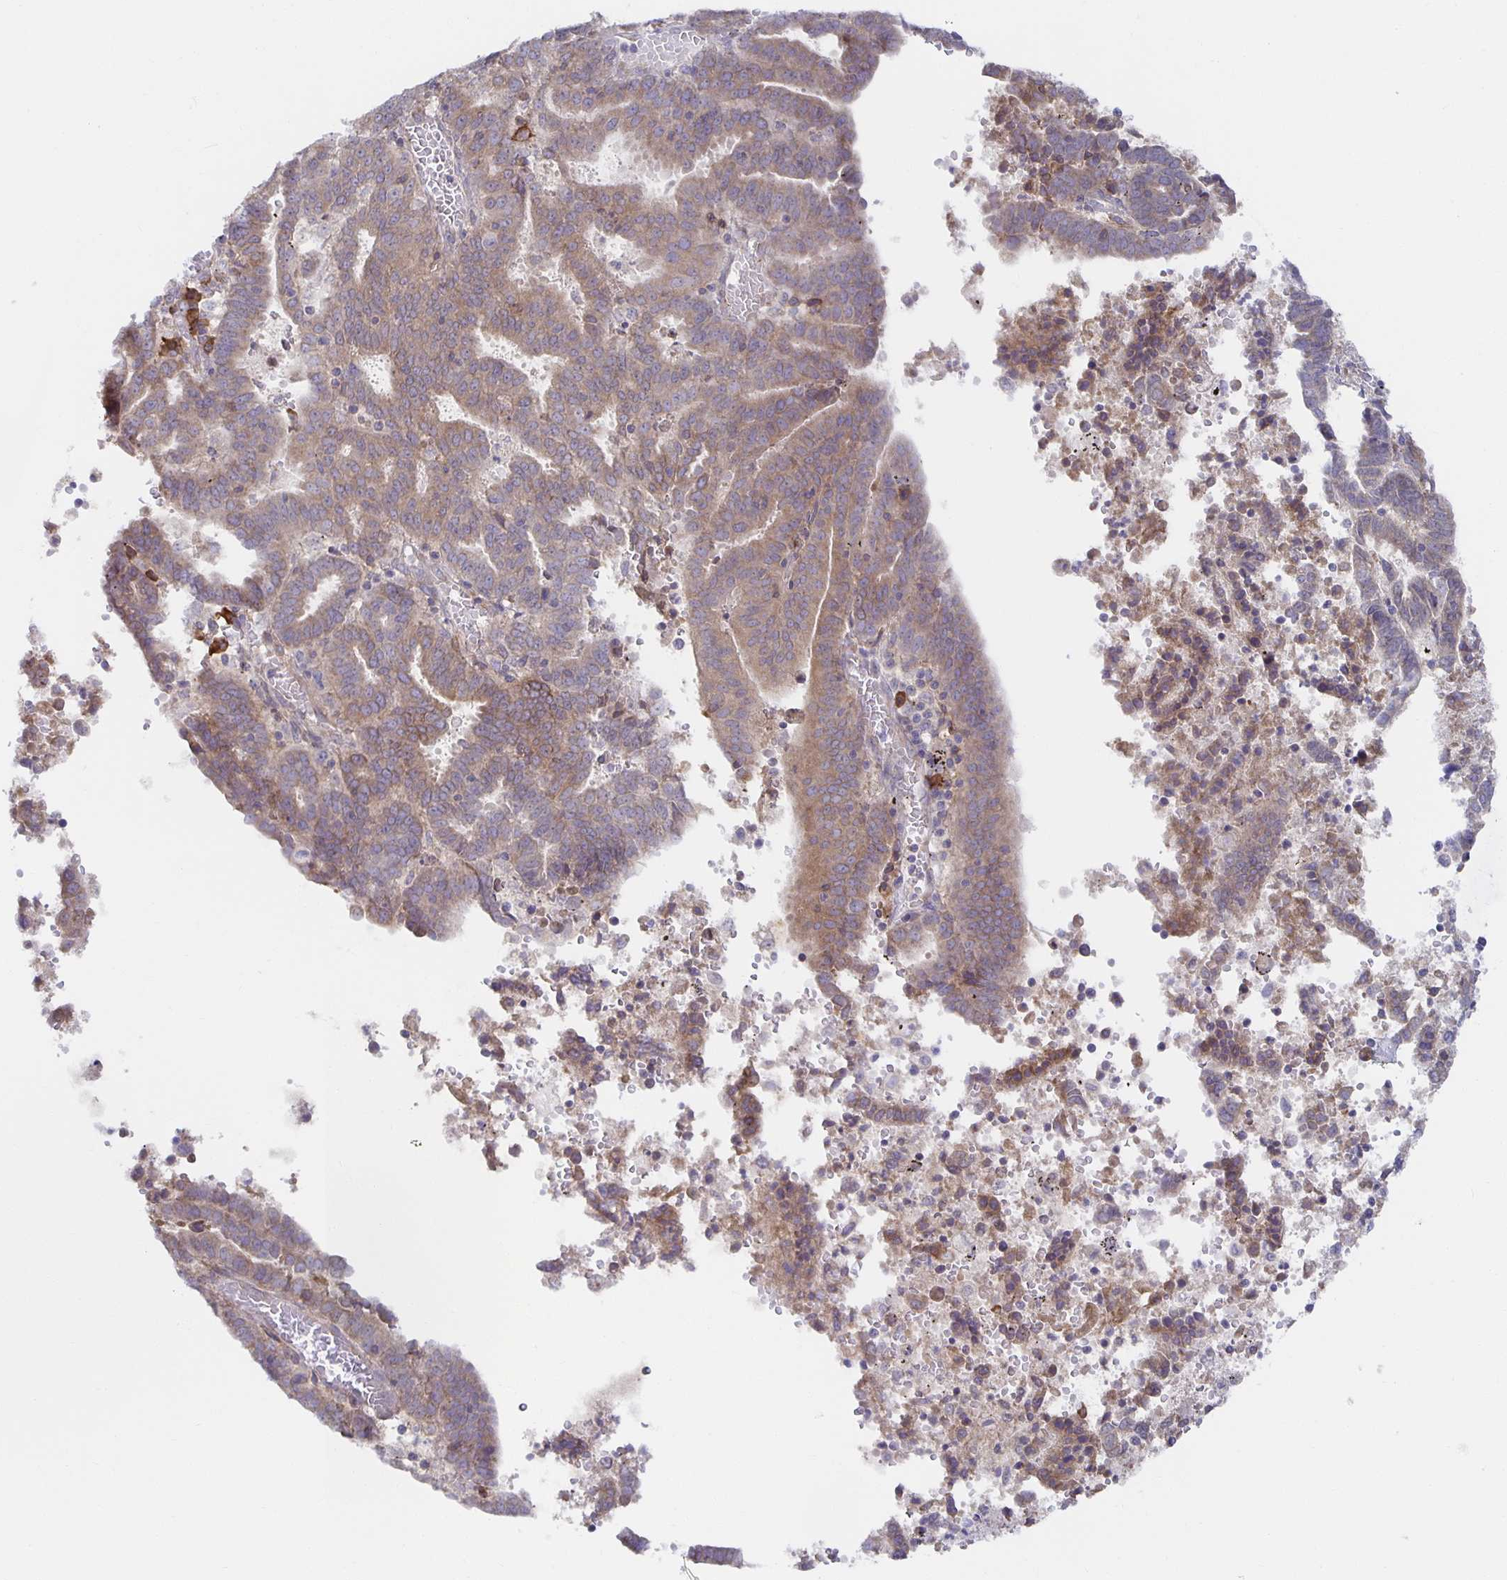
{"staining": {"intensity": "weak", "quantity": ">75%", "location": "cytoplasmic/membranous"}, "tissue": "endometrial cancer", "cell_type": "Tumor cells", "image_type": "cancer", "snomed": [{"axis": "morphology", "description": "Adenocarcinoma, NOS"}, {"axis": "topography", "description": "Uterus"}], "caption": "IHC image of neoplastic tissue: endometrial adenocarcinoma stained using immunohistochemistry shows low levels of weak protein expression localized specifically in the cytoplasmic/membranous of tumor cells, appearing as a cytoplasmic/membranous brown color.", "gene": "BAD", "patient": {"sex": "female", "age": 83}}